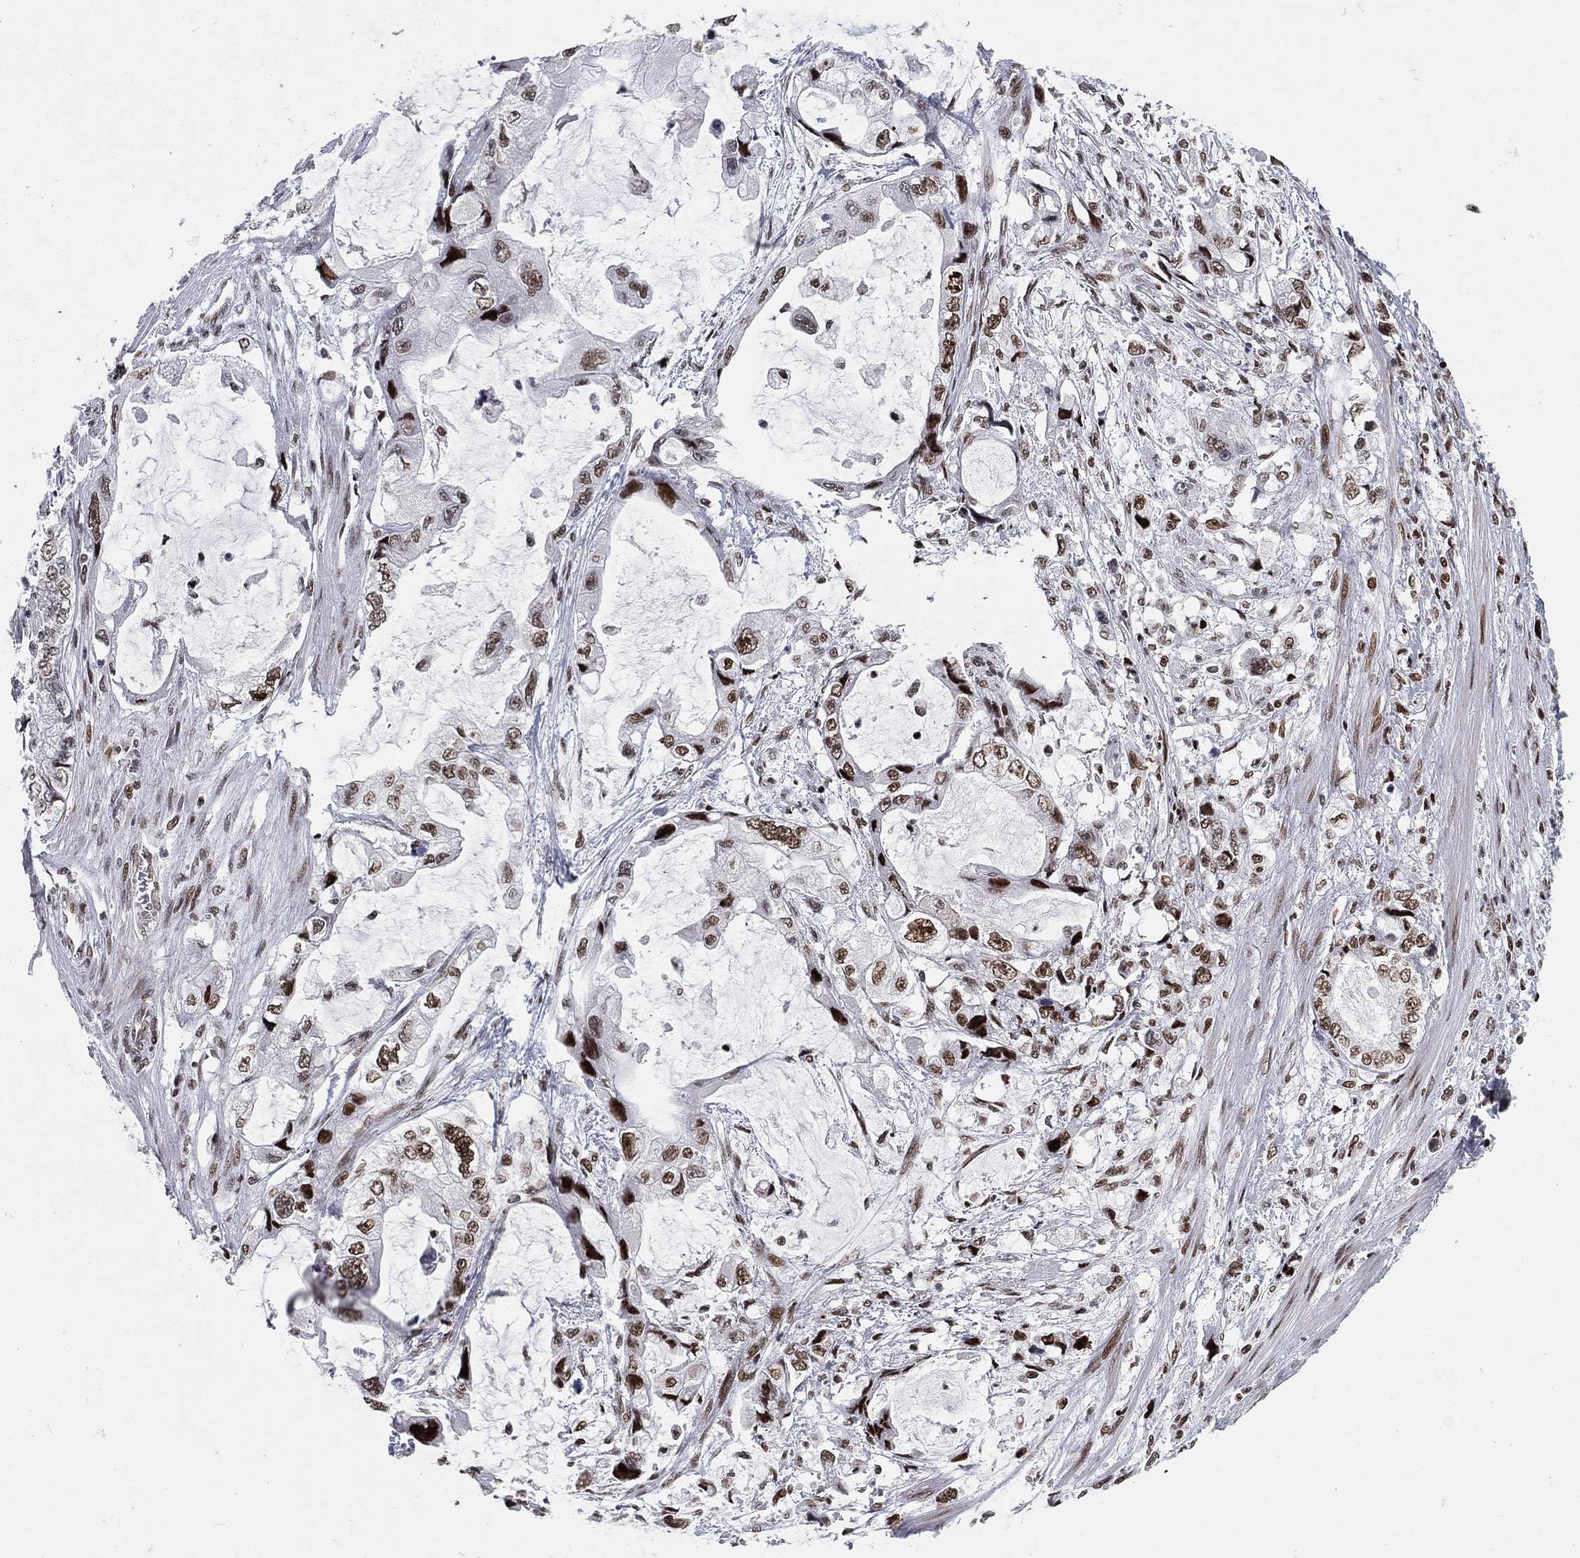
{"staining": {"intensity": "moderate", "quantity": "25%-75%", "location": "nuclear"}, "tissue": "stomach cancer", "cell_type": "Tumor cells", "image_type": "cancer", "snomed": [{"axis": "morphology", "description": "Adenocarcinoma, NOS"}, {"axis": "topography", "description": "Pancreas"}, {"axis": "topography", "description": "Stomach, upper"}, {"axis": "topography", "description": "Stomach"}], "caption": "High-power microscopy captured an IHC photomicrograph of adenocarcinoma (stomach), revealing moderate nuclear staining in about 25%-75% of tumor cells.", "gene": "RTF1", "patient": {"sex": "male", "age": 77}}